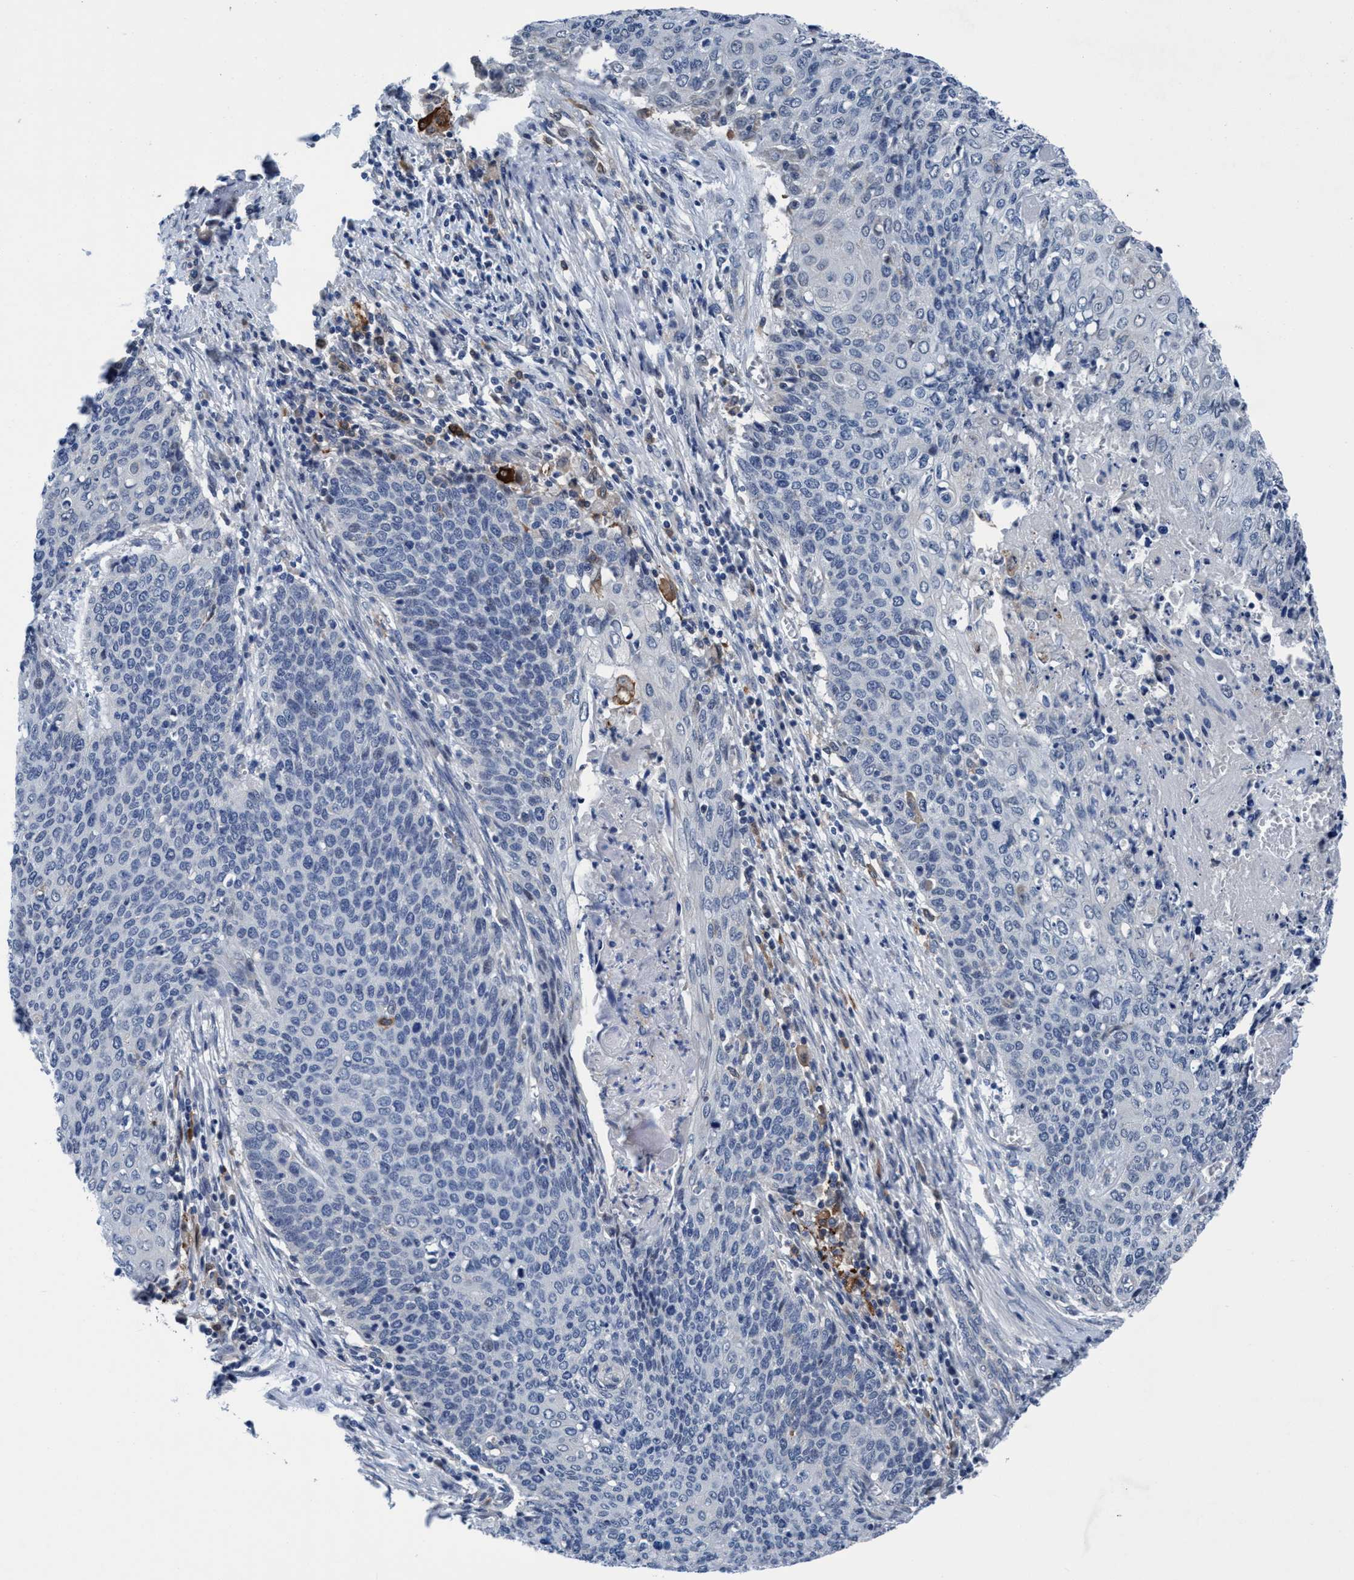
{"staining": {"intensity": "negative", "quantity": "none", "location": "none"}, "tissue": "cervical cancer", "cell_type": "Tumor cells", "image_type": "cancer", "snomed": [{"axis": "morphology", "description": "Squamous cell carcinoma, NOS"}, {"axis": "topography", "description": "Cervix"}], "caption": "Histopathology image shows no significant protein expression in tumor cells of squamous cell carcinoma (cervical).", "gene": "TMEM94", "patient": {"sex": "female", "age": 39}}